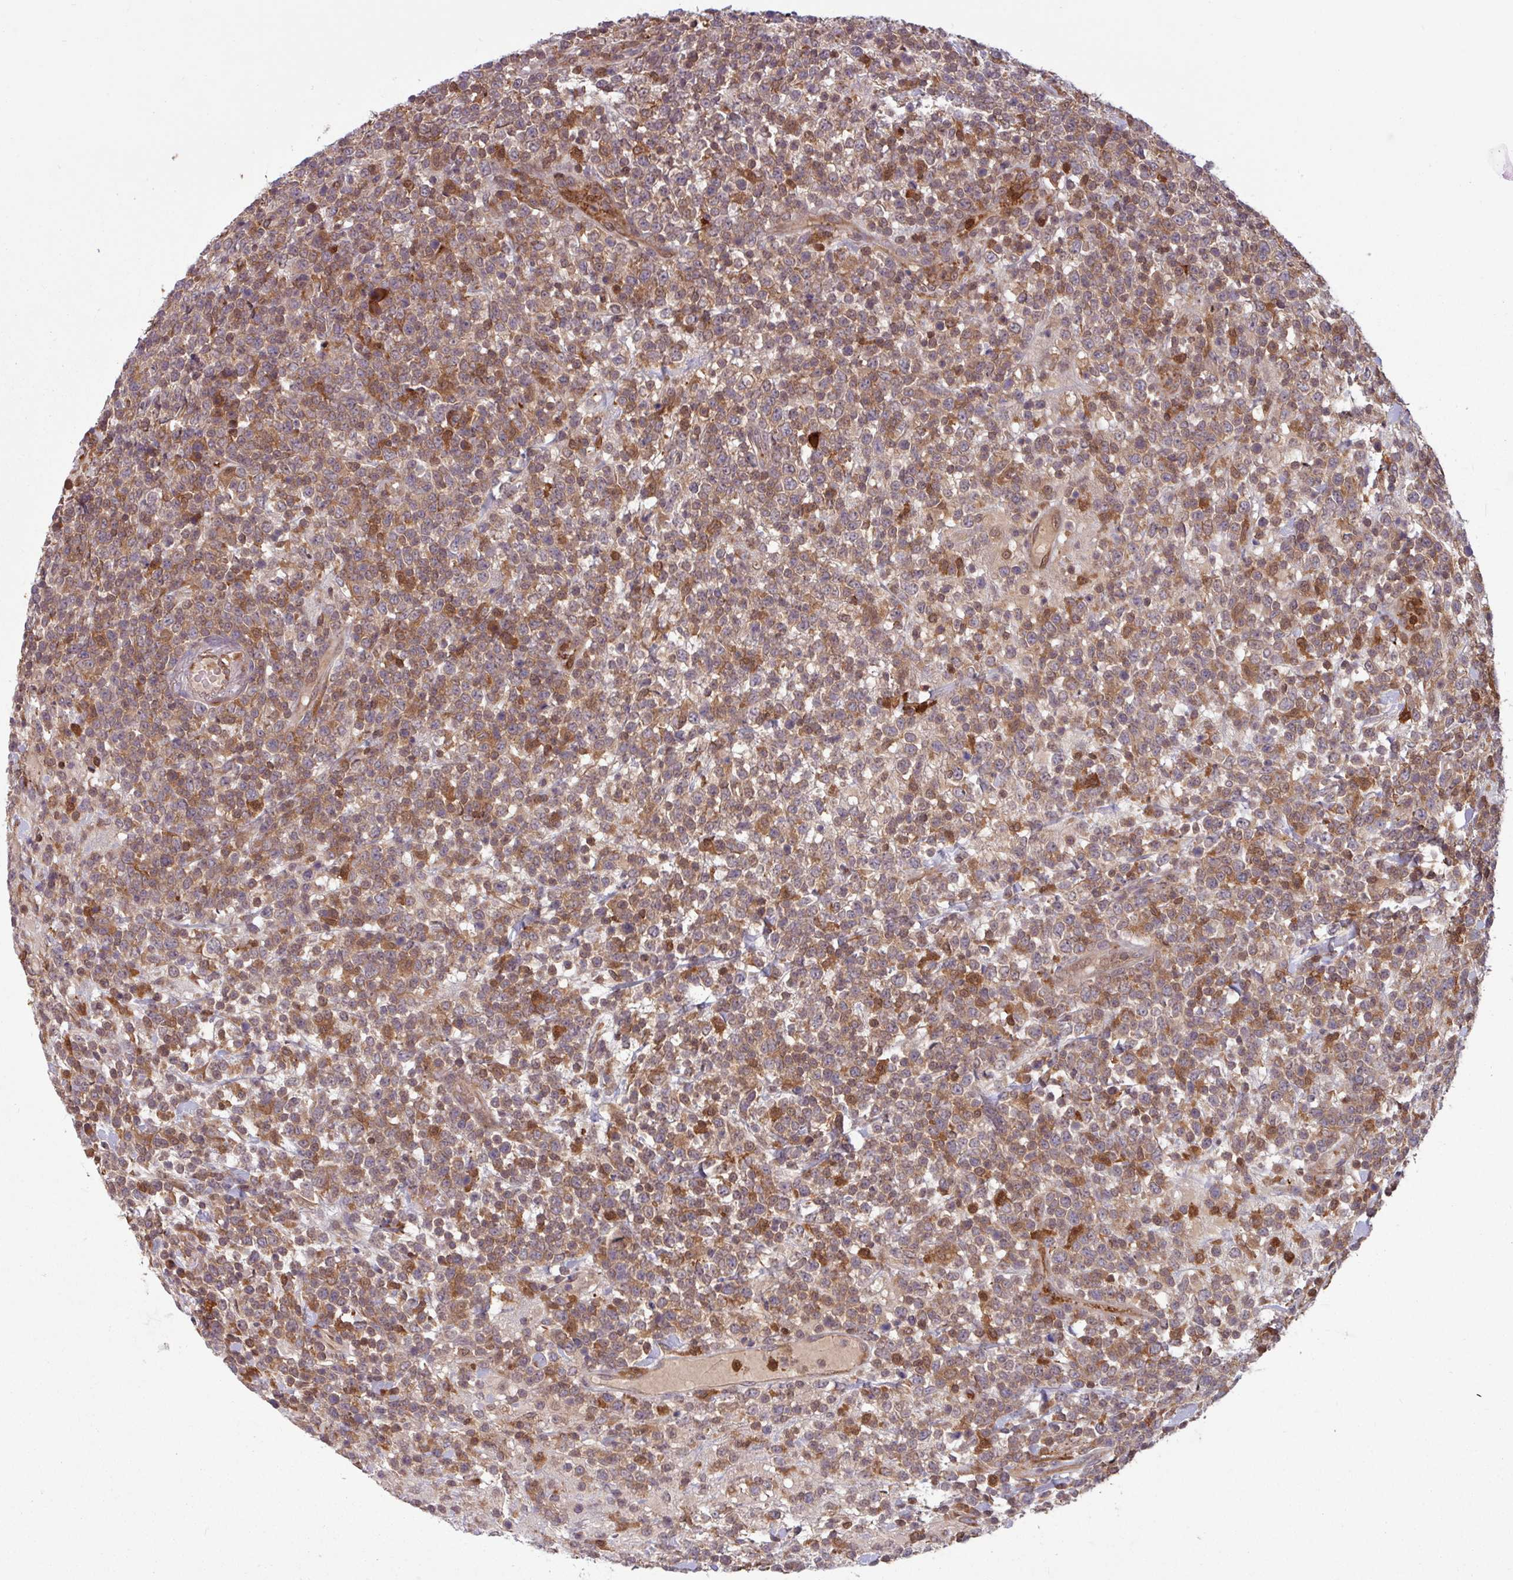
{"staining": {"intensity": "moderate", "quantity": ">75%", "location": "cytoplasmic/membranous,nuclear"}, "tissue": "lymphoma", "cell_type": "Tumor cells", "image_type": "cancer", "snomed": [{"axis": "morphology", "description": "Malignant lymphoma, non-Hodgkin's type, High grade"}, {"axis": "topography", "description": "Colon"}], "caption": "A brown stain labels moderate cytoplasmic/membranous and nuclear expression of a protein in malignant lymphoma, non-Hodgkin's type (high-grade) tumor cells.", "gene": "SEC61G", "patient": {"sex": "female", "age": 53}}